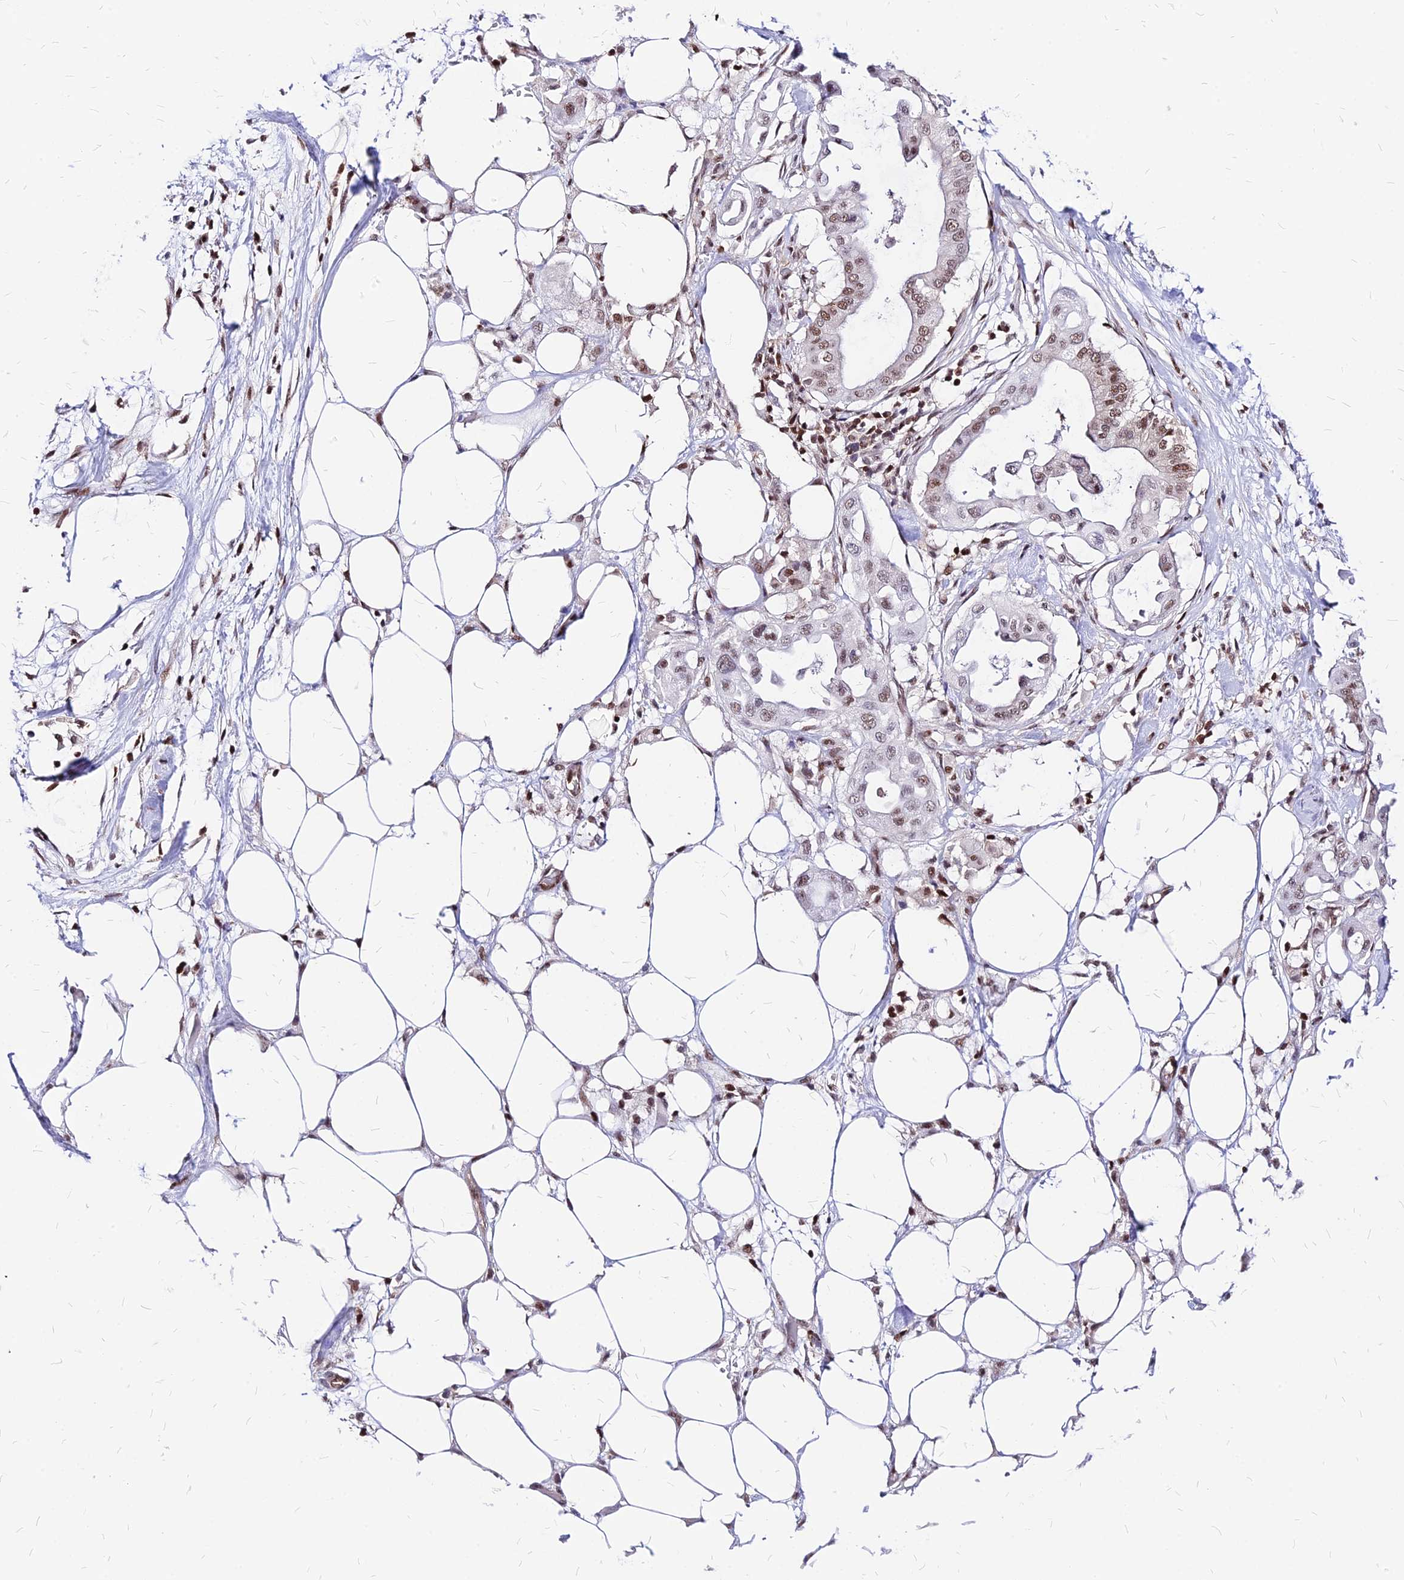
{"staining": {"intensity": "moderate", "quantity": "<25%", "location": "nuclear"}, "tissue": "pancreatic cancer", "cell_type": "Tumor cells", "image_type": "cancer", "snomed": [{"axis": "morphology", "description": "Adenocarcinoma, NOS"}, {"axis": "topography", "description": "Pancreas"}], "caption": "This histopathology image demonstrates immunohistochemistry (IHC) staining of adenocarcinoma (pancreatic), with low moderate nuclear positivity in about <25% of tumor cells.", "gene": "PAXX", "patient": {"sex": "male", "age": 68}}